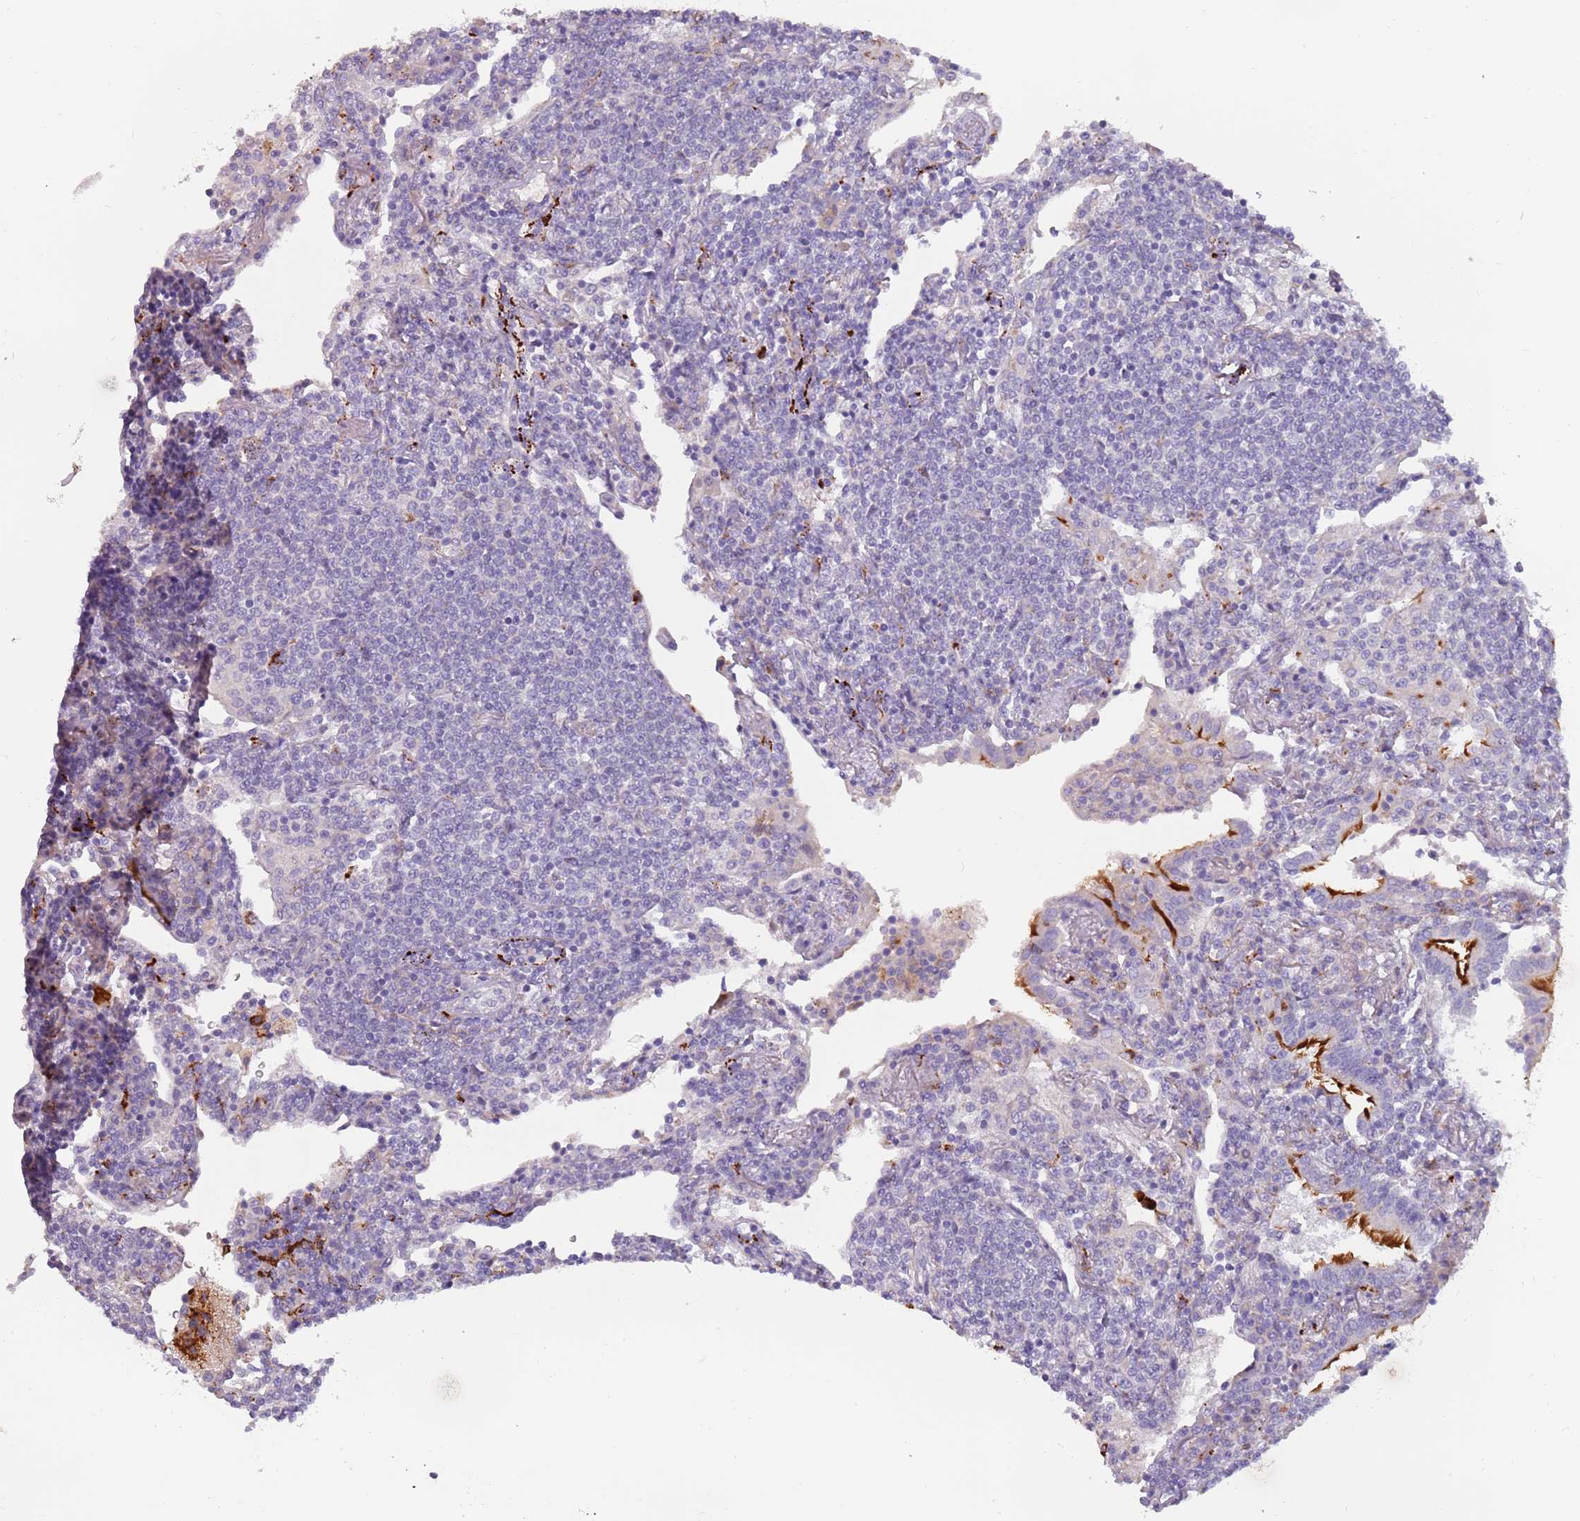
{"staining": {"intensity": "negative", "quantity": "none", "location": "none"}, "tissue": "lymphoma", "cell_type": "Tumor cells", "image_type": "cancer", "snomed": [{"axis": "morphology", "description": "Malignant lymphoma, non-Hodgkin's type, Low grade"}, {"axis": "topography", "description": "Lung"}], "caption": "There is no significant positivity in tumor cells of low-grade malignant lymphoma, non-Hodgkin's type. Nuclei are stained in blue.", "gene": "NWD2", "patient": {"sex": "female", "age": 71}}